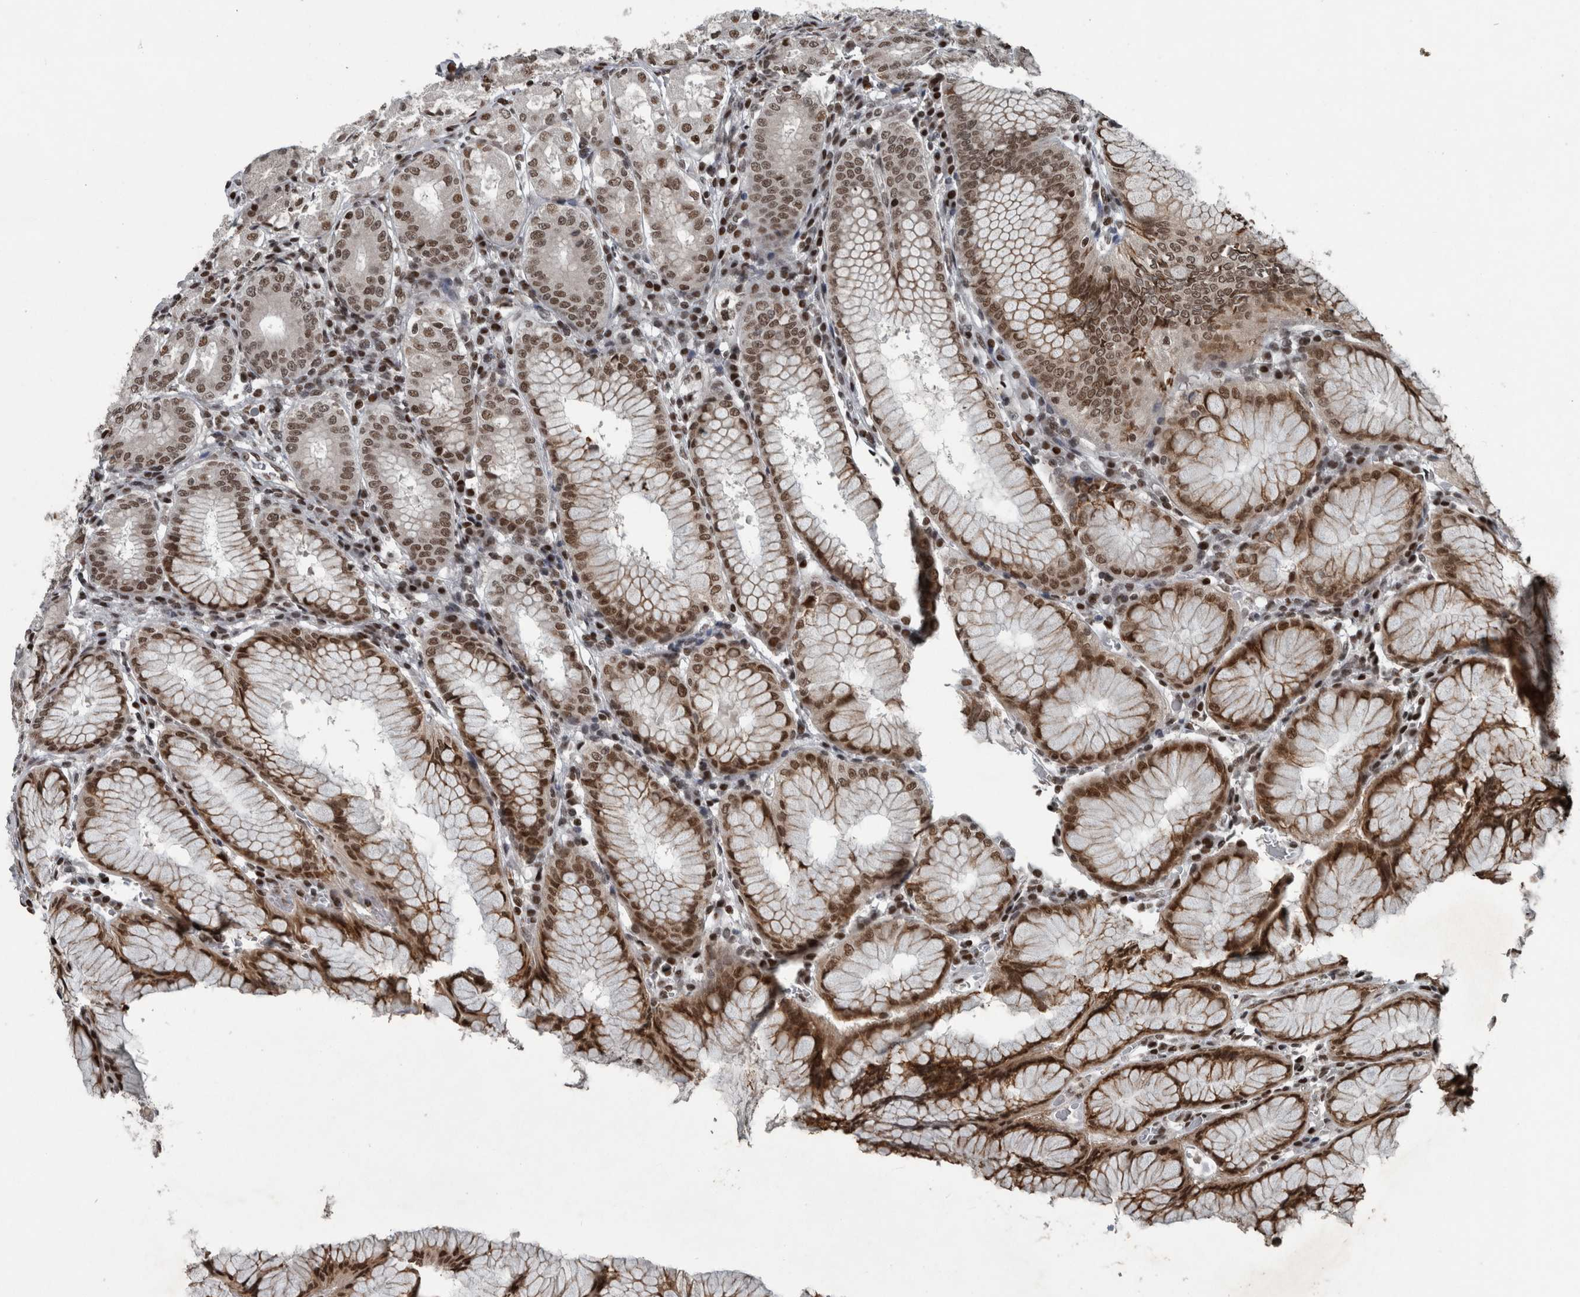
{"staining": {"intensity": "strong", "quantity": ">75%", "location": "cytoplasmic/membranous,nuclear"}, "tissue": "stomach", "cell_type": "Glandular cells", "image_type": "normal", "snomed": [{"axis": "morphology", "description": "Normal tissue, NOS"}, {"axis": "topography", "description": "Stomach, lower"}], "caption": "Unremarkable stomach was stained to show a protein in brown. There is high levels of strong cytoplasmic/membranous,nuclear staining in about >75% of glandular cells. The staining was performed using DAB (3,3'-diaminobenzidine), with brown indicating positive protein expression. Nuclei are stained blue with hematoxylin.", "gene": "UNC50", "patient": {"sex": "female", "age": 56}}